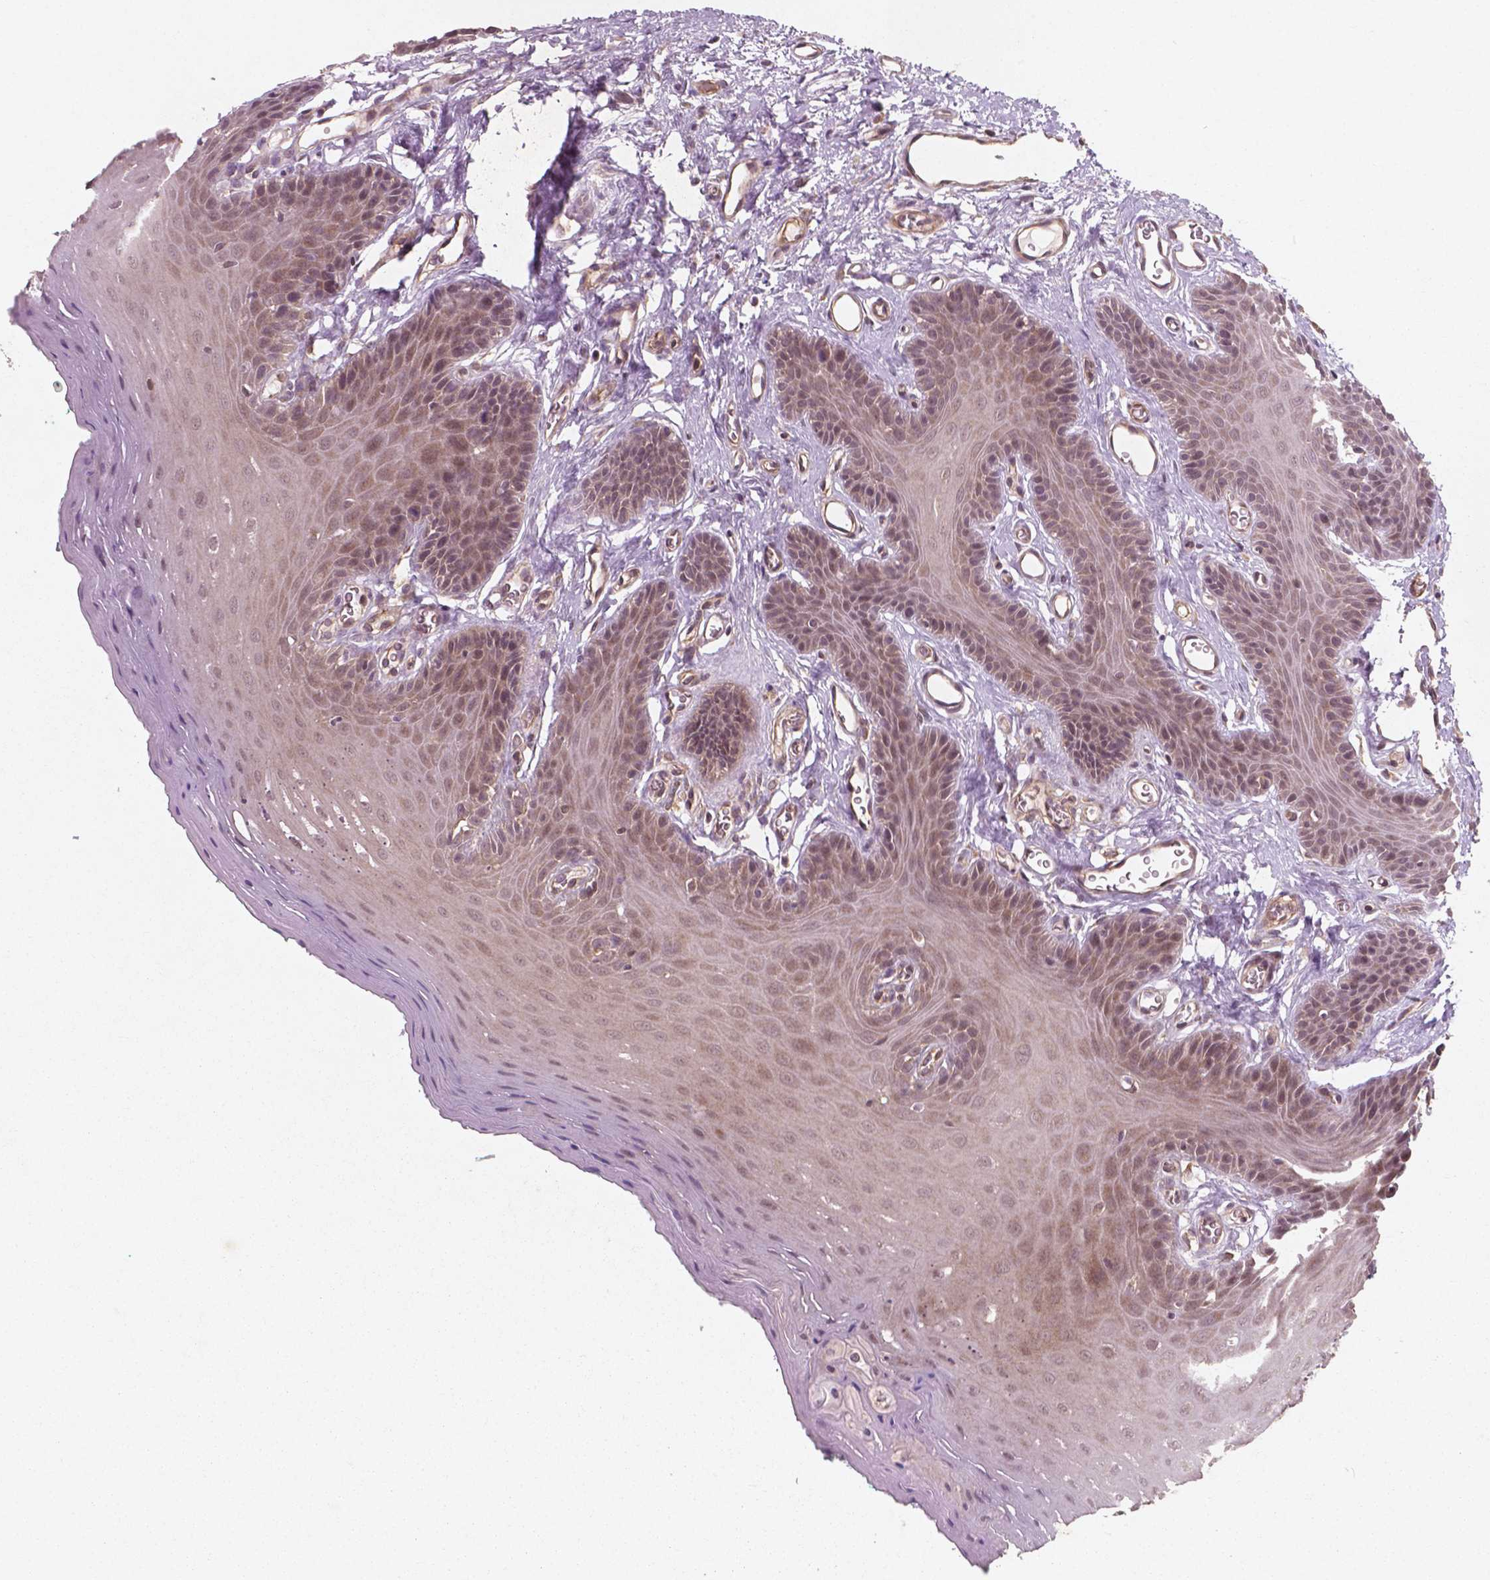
{"staining": {"intensity": "weak", "quantity": "25%-75%", "location": "cytoplasmic/membranous,nuclear"}, "tissue": "oral mucosa", "cell_type": "Squamous epithelial cells", "image_type": "normal", "snomed": [{"axis": "morphology", "description": "Normal tissue, NOS"}, {"axis": "morphology", "description": "Squamous cell carcinoma, NOS"}, {"axis": "topography", "description": "Oral tissue"}, {"axis": "topography", "description": "Head-Neck"}], "caption": "Oral mucosa stained with DAB immunohistochemistry shows low levels of weak cytoplasmic/membranous,nuclear expression in approximately 25%-75% of squamous epithelial cells.", "gene": "CYFIP1", "patient": {"sex": "female", "age": 50}}